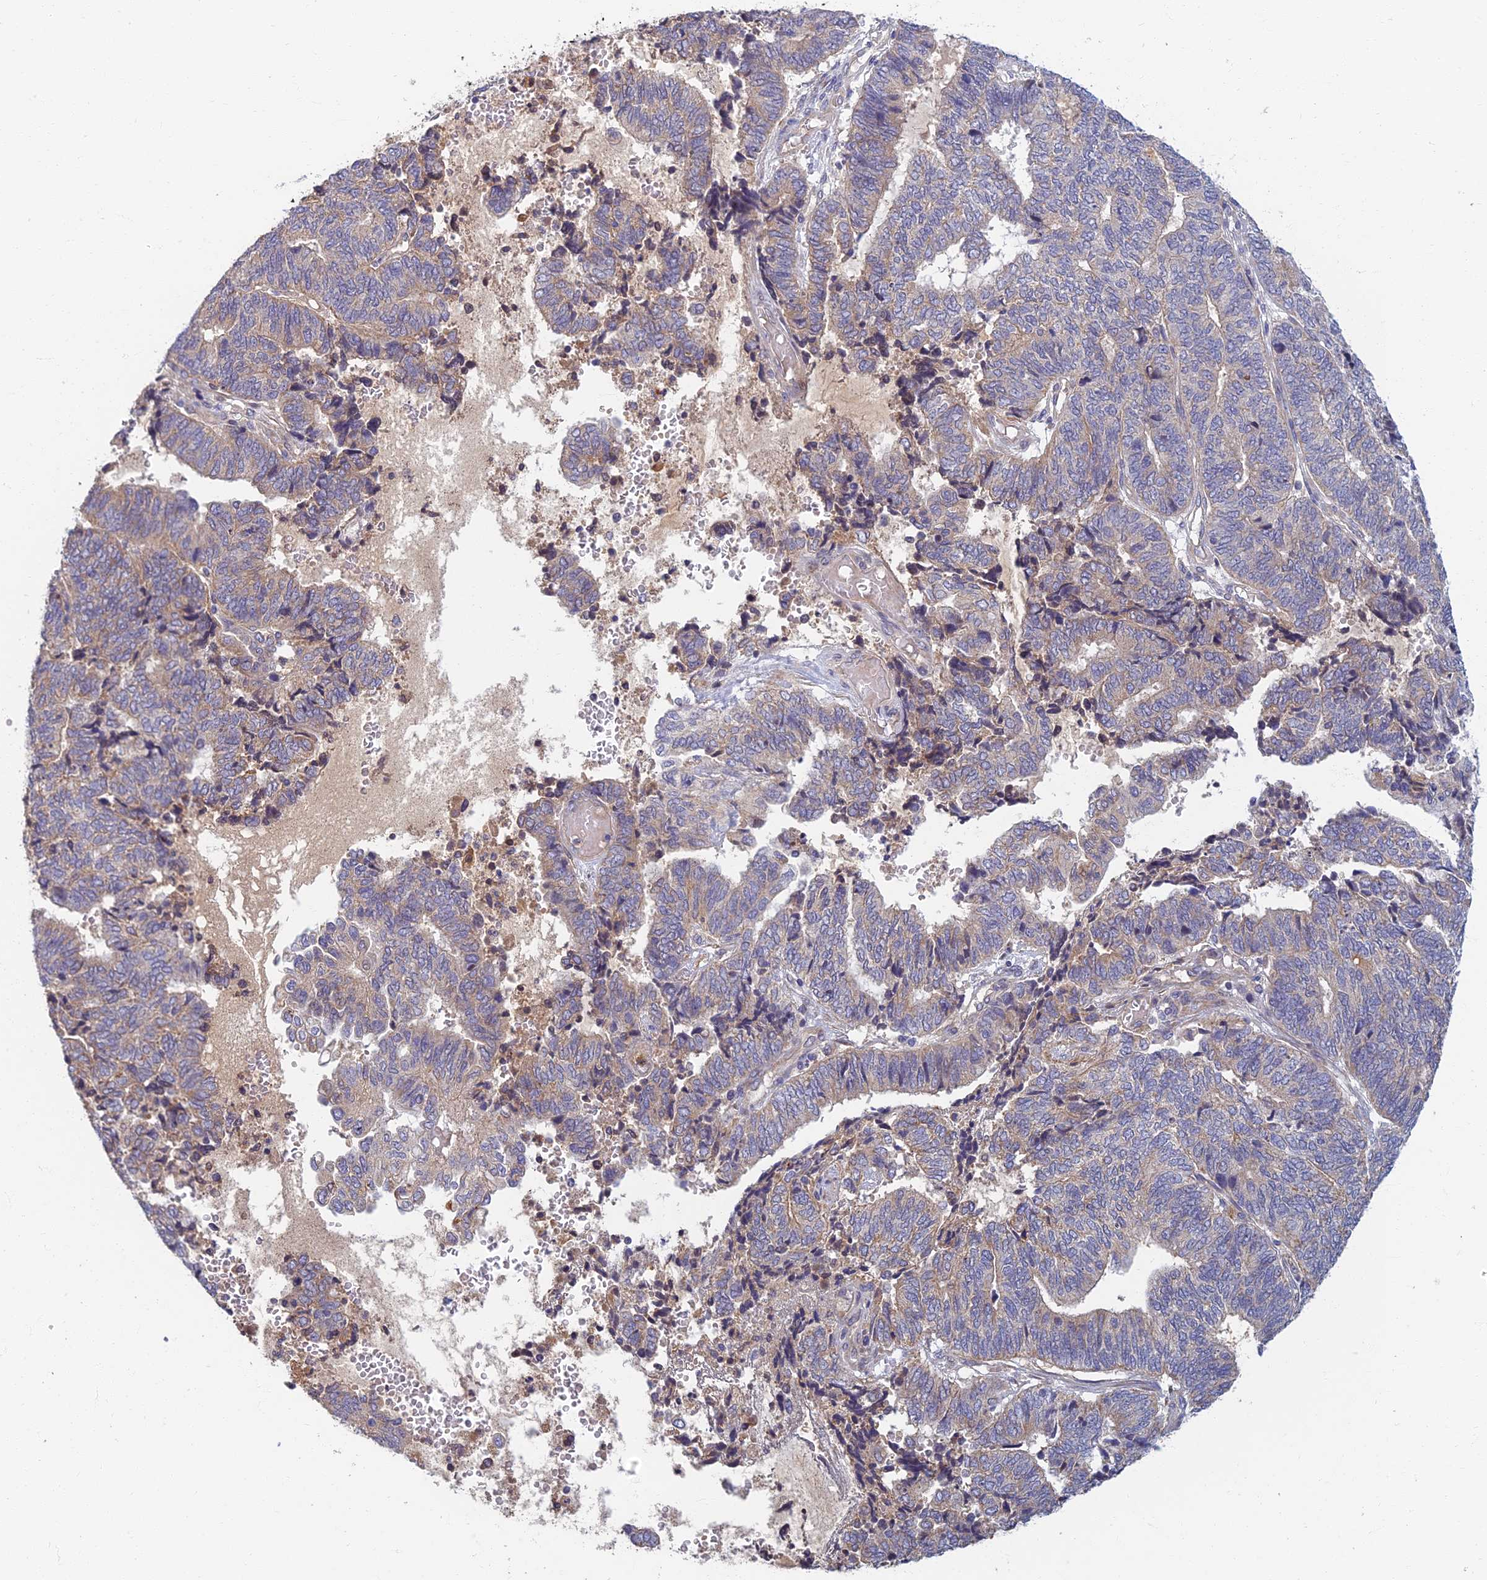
{"staining": {"intensity": "weak", "quantity": "<25%", "location": "cytoplasmic/membranous"}, "tissue": "endometrial cancer", "cell_type": "Tumor cells", "image_type": "cancer", "snomed": [{"axis": "morphology", "description": "Adenocarcinoma, NOS"}, {"axis": "topography", "description": "Uterus"}, {"axis": "topography", "description": "Endometrium"}], "caption": "DAB (3,3'-diaminobenzidine) immunohistochemical staining of human endometrial cancer (adenocarcinoma) displays no significant expression in tumor cells.", "gene": "SOGA1", "patient": {"sex": "female", "age": 70}}